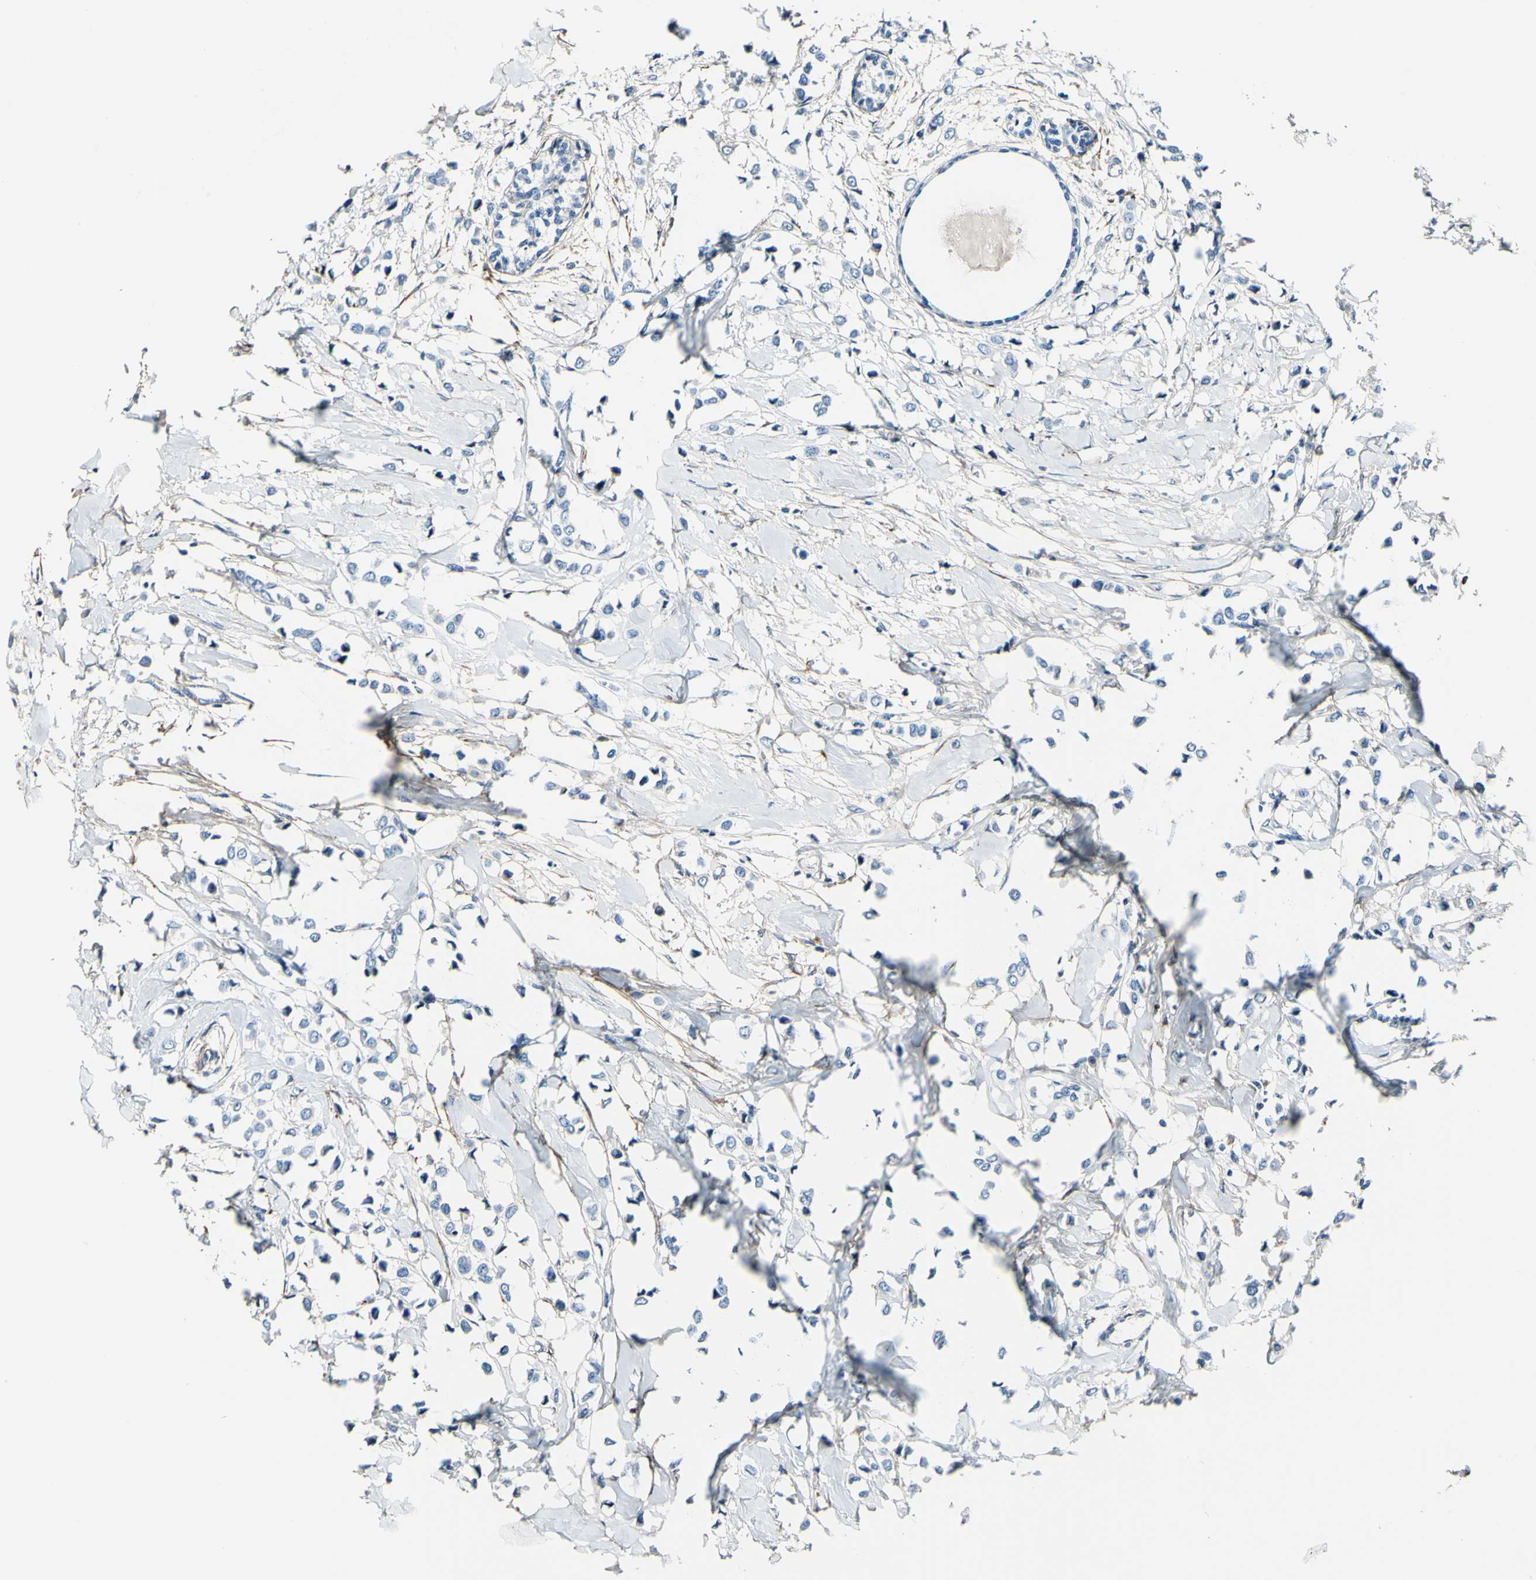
{"staining": {"intensity": "negative", "quantity": "none", "location": "none"}, "tissue": "breast cancer", "cell_type": "Tumor cells", "image_type": "cancer", "snomed": [{"axis": "morphology", "description": "Lobular carcinoma"}, {"axis": "topography", "description": "Breast"}], "caption": "Lobular carcinoma (breast) was stained to show a protein in brown. There is no significant staining in tumor cells.", "gene": "COL6A3", "patient": {"sex": "female", "age": 51}}